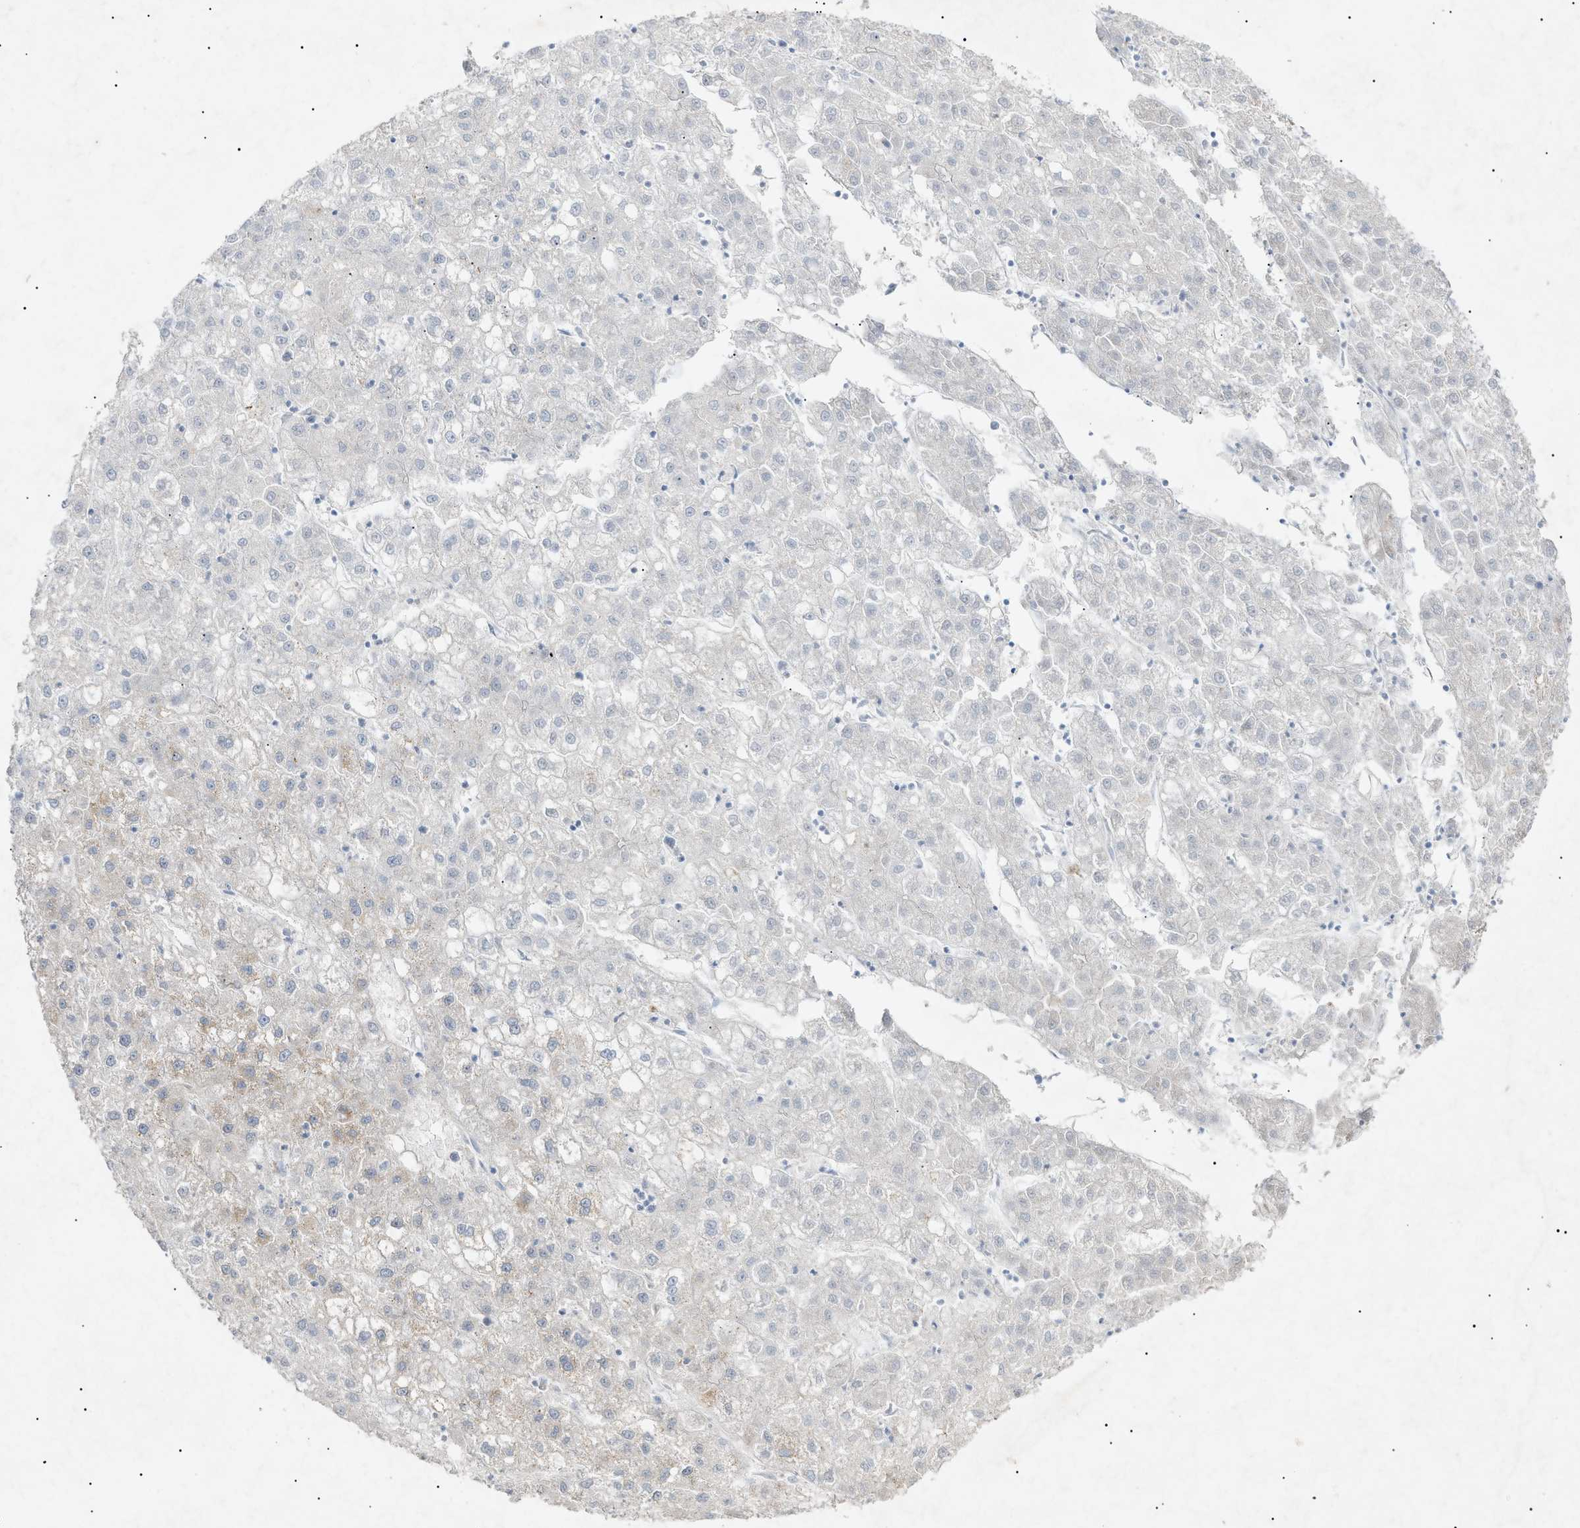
{"staining": {"intensity": "negative", "quantity": "none", "location": "none"}, "tissue": "liver cancer", "cell_type": "Tumor cells", "image_type": "cancer", "snomed": [{"axis": "morphology", "description": "Carcinoma, Hepatocellular, NOS"}, {"axis": "topography", "description": "Liver"}], "caption": "DAB immunohistochemical staining of human hepatocellular carcinoma (liver) reveals no significant positivity in tumor cells.", "gene": "SLC25A31", "patient": {"sex": "male", "age": 72}}